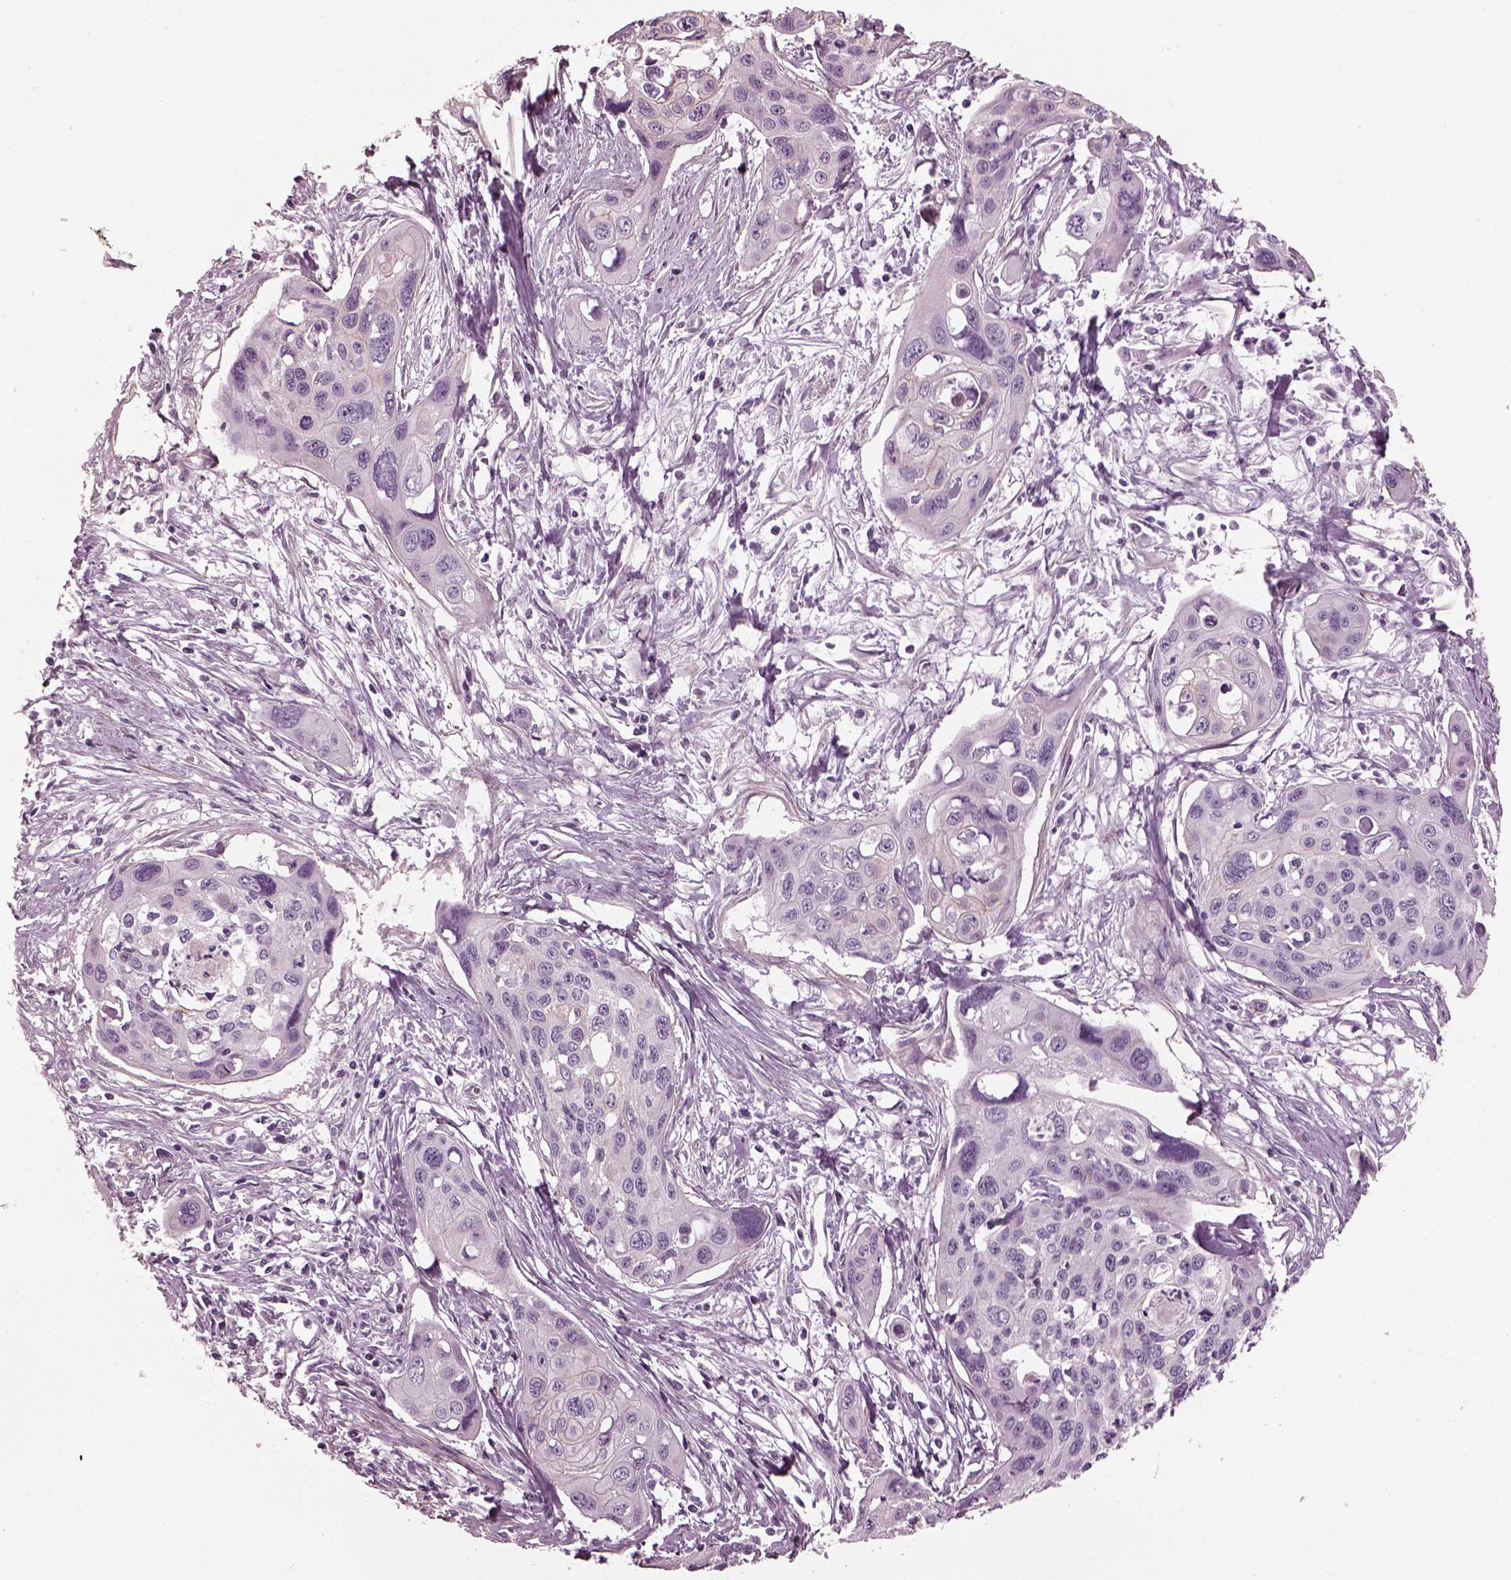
{"staining": {"intensity": "negative", "quantity": "none", "location": "none"}, "tissue": "cervical cancer", "cell_type": "Tumor cells", "image_type": "cancer", "snomed": [{"axis": "morphology", "description": "Squamous cell carcinoma, NOS"}, {"axis": "topography", "description": "Cervix"}], "caption": "The IHC histopathology image has no significant positivity in tumor cells of cervical cancer tissue.", "gene": "BFSP1", "patient": {"sex": "female", "age": 31}}